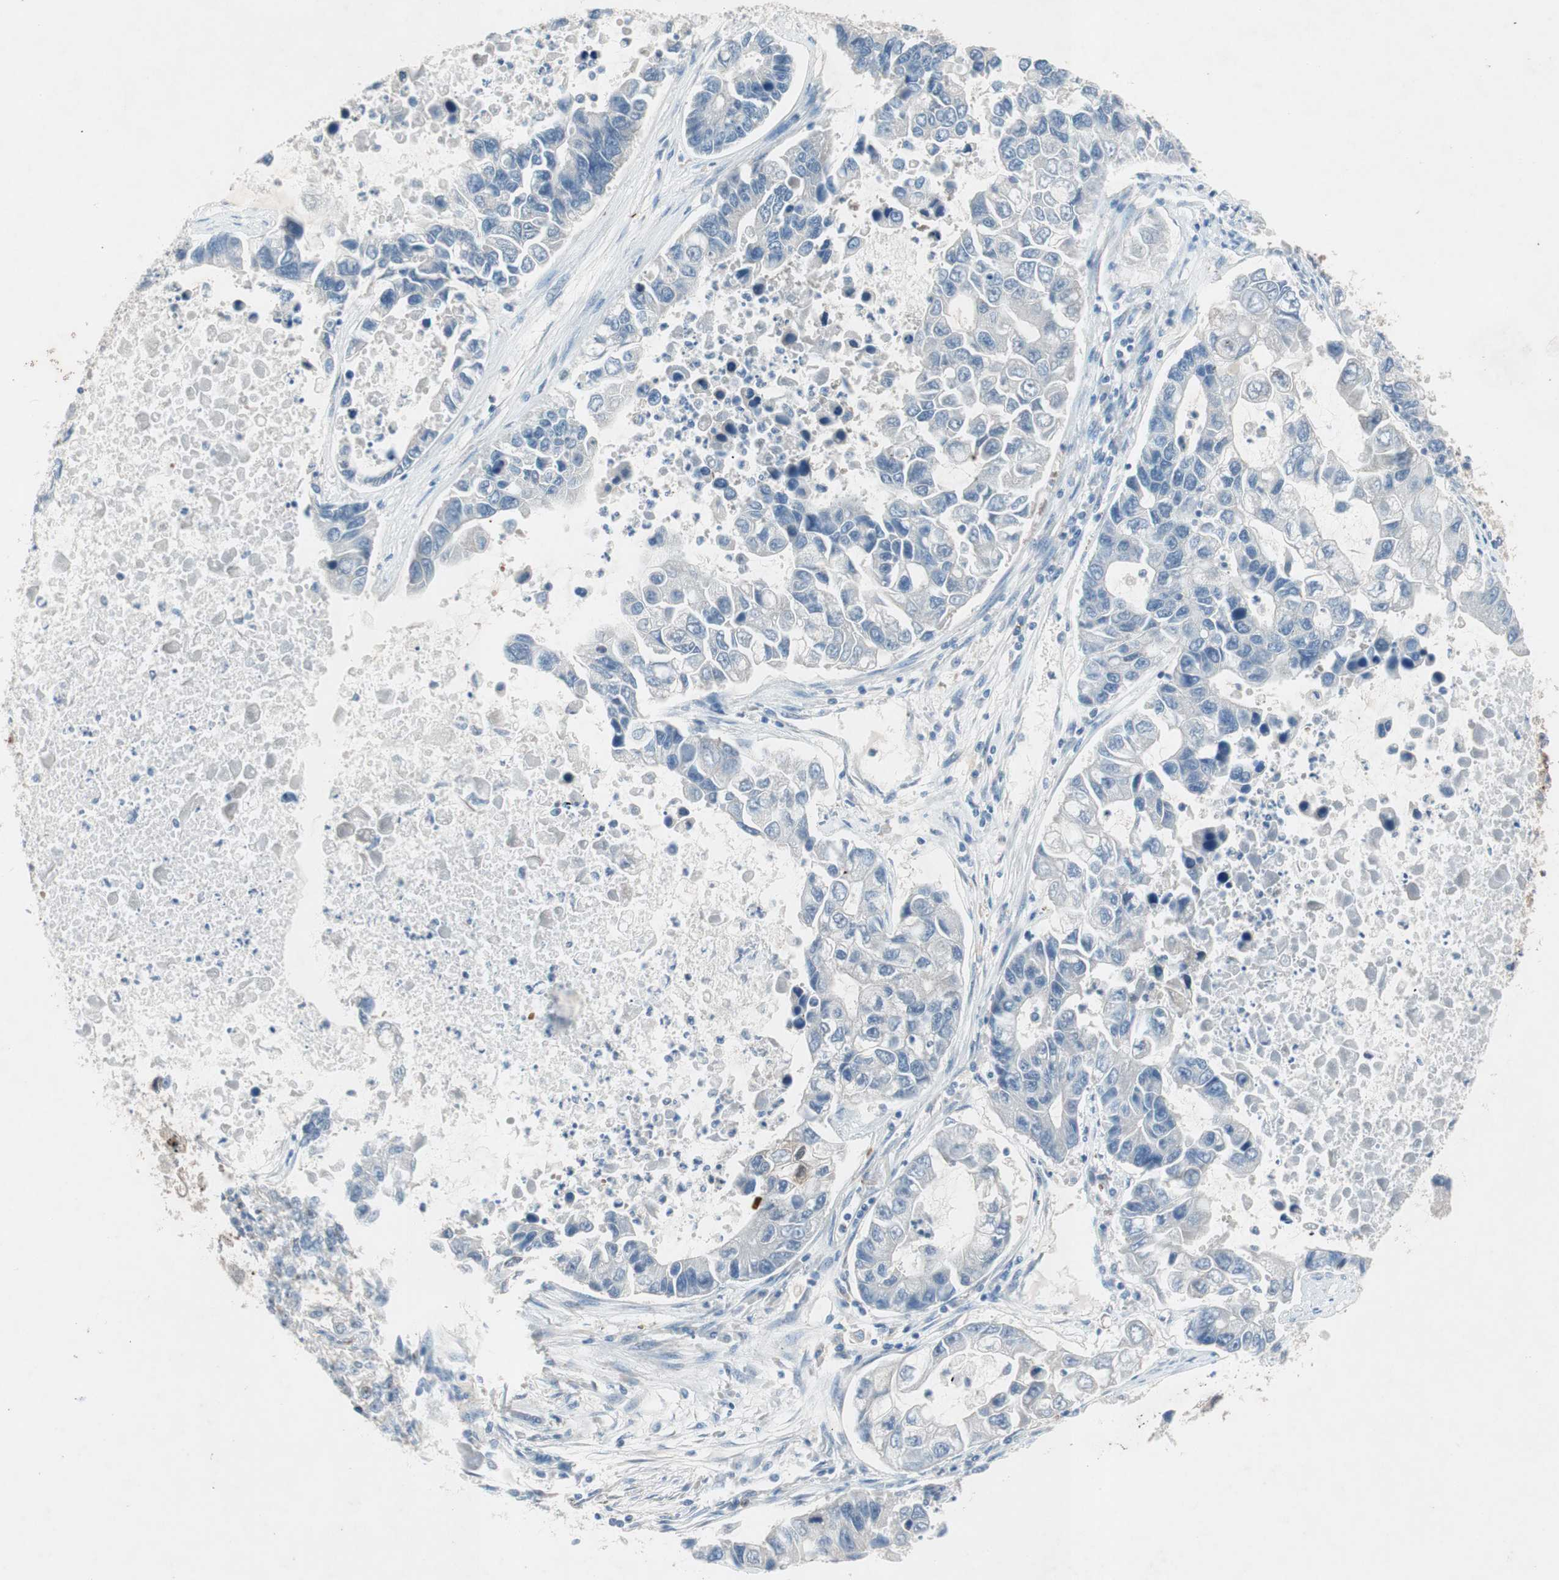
{"staining": {"intensity": "negative", "quantity": "none", "location": "none"}, "tissue": "lung cancer", "cell_type": "Tumor cells", "image_type": "cancer", "snomed": [{"axis": "morphology", "description": "Adenocarcinoma, NOS"}, {"axis": "topography", "description": "Lung"}], "caption": "Tumor cells show no significant protein staining in lung cancer.", "gene": "GALT", "patient": {"sex": "female", "age": 51}}